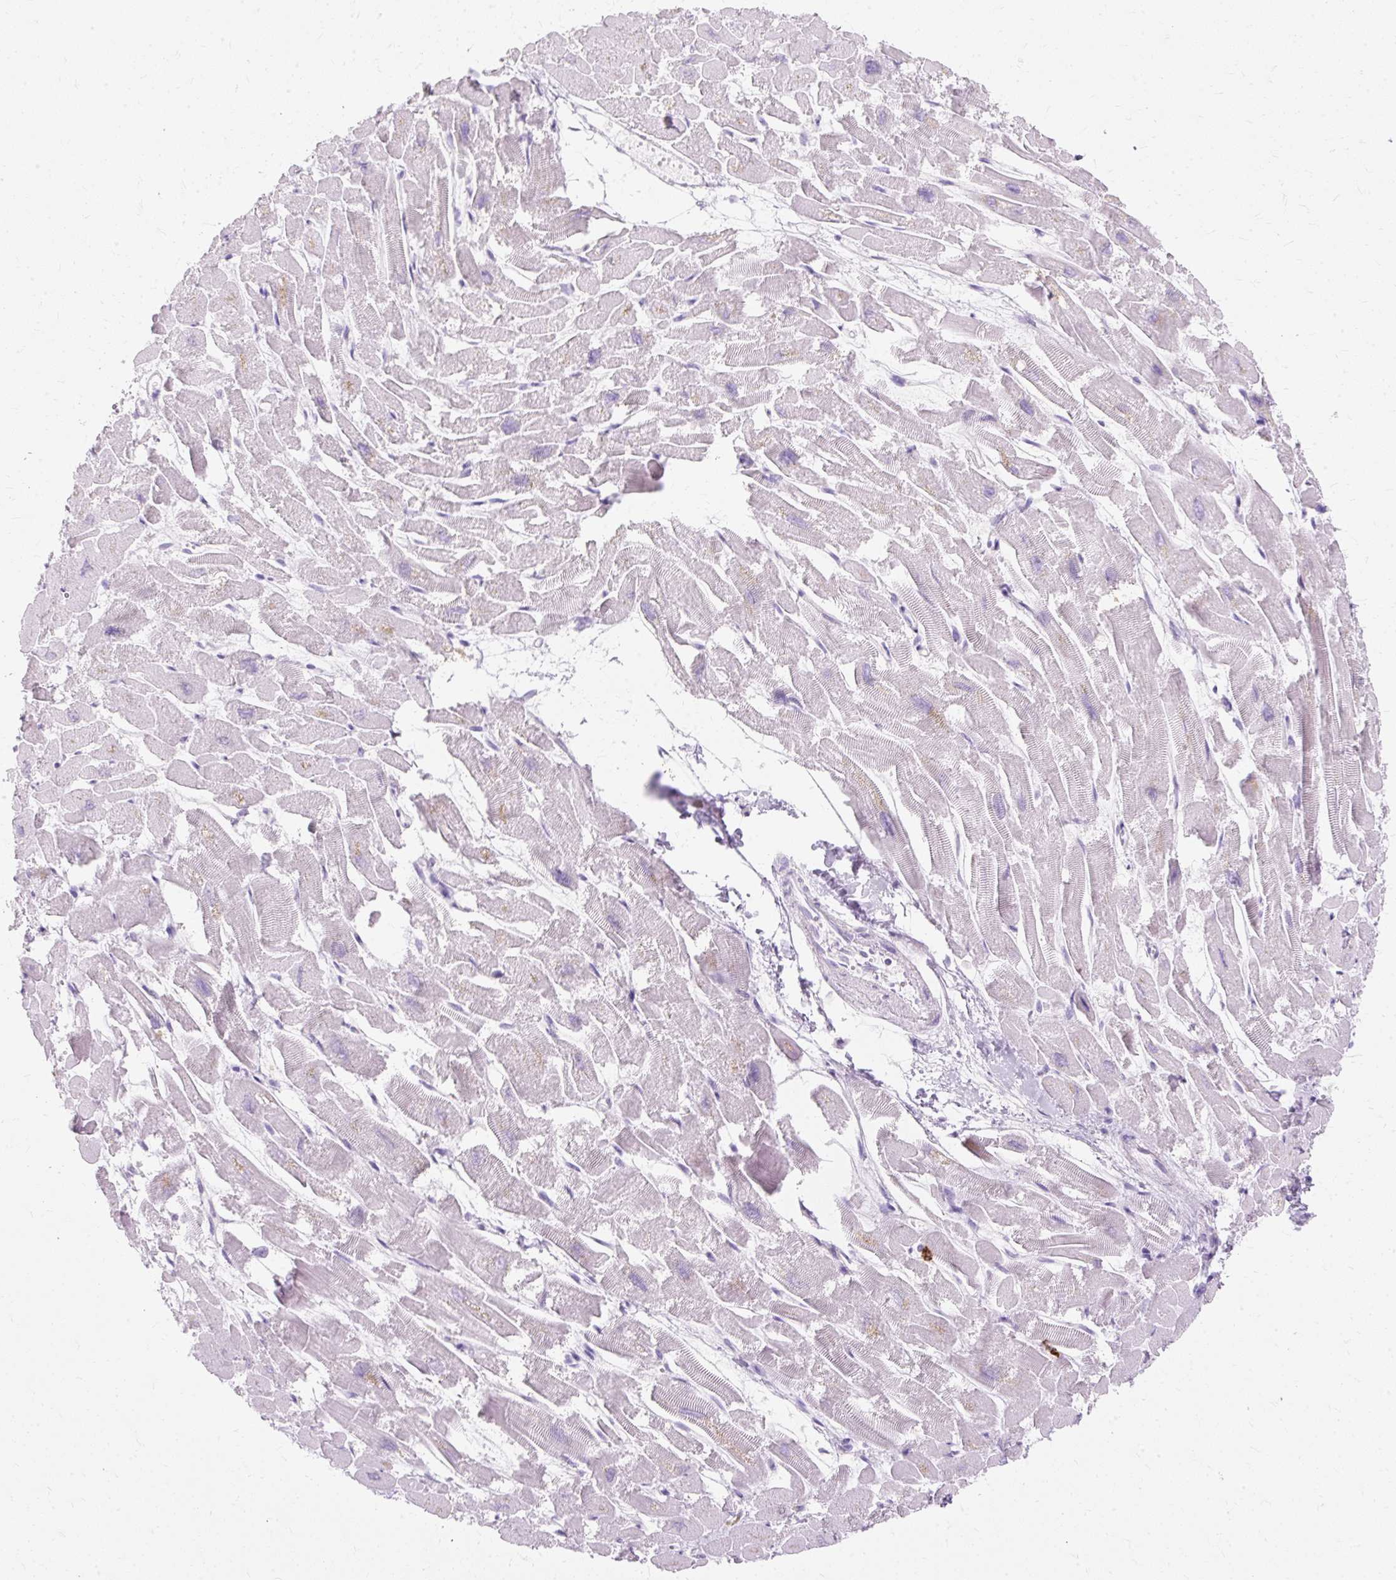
{"staining": {"intensity": "negative", "quantity": "none", "location": "none"}, "tissue": "heart muscle", "cell_type": "Cardiomyocytes", "image_type": "normal", "snomed": [{"axis": "morphology", "description": "Normal tissue, NOS"}, {"axis": "topography", "description": "Heart"}], "caption": "Cardiomyocytes show no significant positivity in benign heart muscle. The staining is performed using DAB (3,3'-diaminobenzidine) brown chromogen with nuclei counter-stained in using hematoxylin.", "gene": "DEFA1B", "patient": {"sex": "male", "age": 54}}